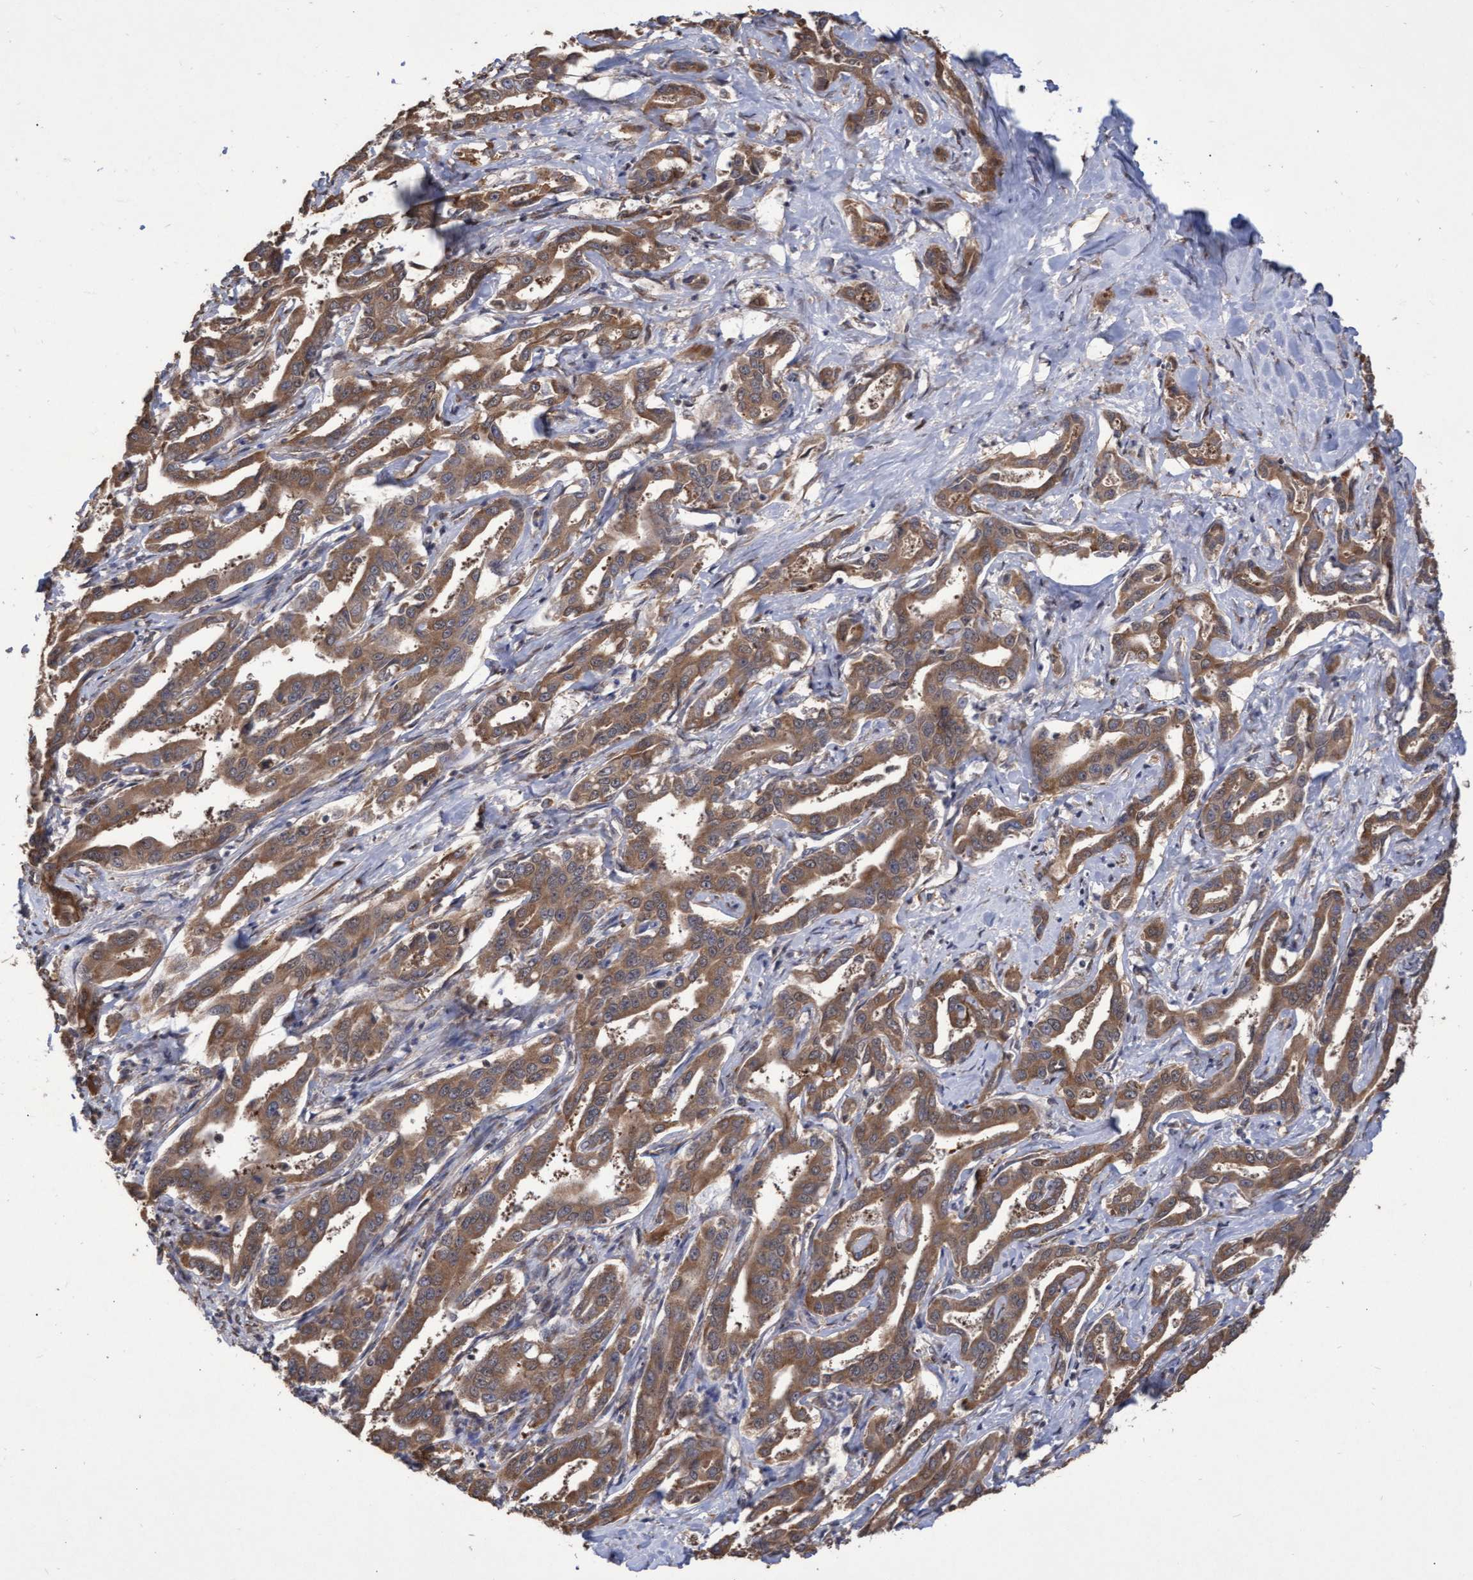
{"staining": {"intensity": "moderate", "quantity": ">75%", "location": "cytoplasmic/membranous"}, "tissue": "liver cancer", "cell_type": "Tumor cells", "image_type": "cancer", "snomed": [{"axis": "morphology", "description": "Cholangiocarcinoma"}, {"axis": "topography", "description": "Liver"}], "caption": "Immunohistochemistry image of neoplastic tissue: human liver cholangiocarcinoma stained using immunohistochemistry reveals medium levels of moderate protein expression localized specifically in the cytoplasmic/membranous of tumor cells, appearing as a cytoplasmic/membranous brown color.", "gene": "ABCF2", "patient": {"sex": "male", "age": 59}}